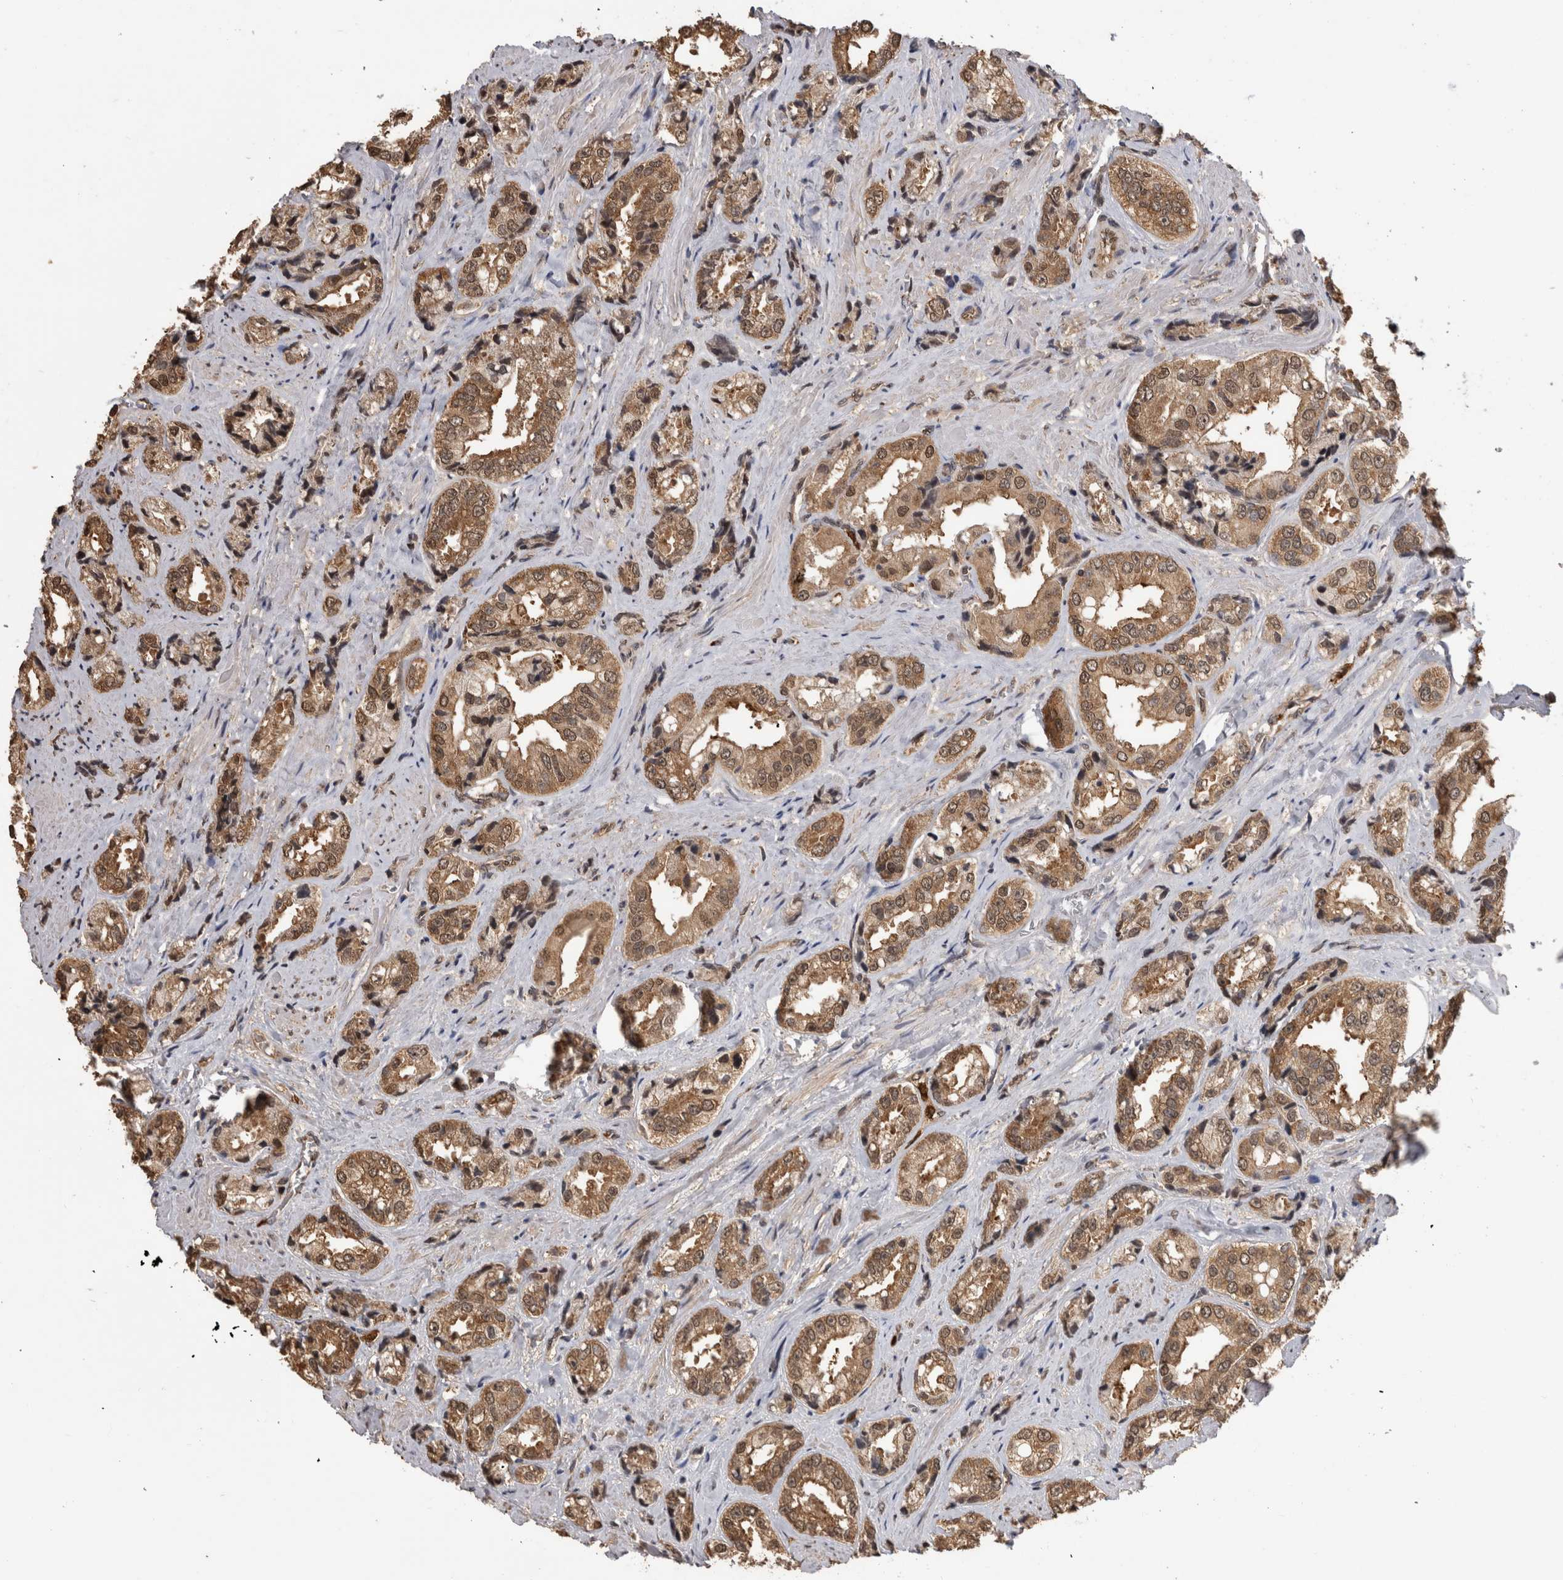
{"staining": {"intensity": "moderate", "quantity": ">75%", "location": "cytoplasmic/membranous,nuclear"}, "tissue": "prostate cancer", "cell_type": "Tumor cells", "image_type": "cancer", "snomed": [{"axis": "morphology", "description": "Adenocarcinoma, High grade"}, {"axis": "topography", "description": "Prostate"}], "caption": "Immunohistochemistry (DAB (3,3'-diaminobenzidine)) staining of human prostate cancer demonstrates moderate cytoplasmic/membranous and nuclear protein expression in about >75% of tumor cells.", "gene": "PAK4", "patient": {"sex": "male", "age": 61}}